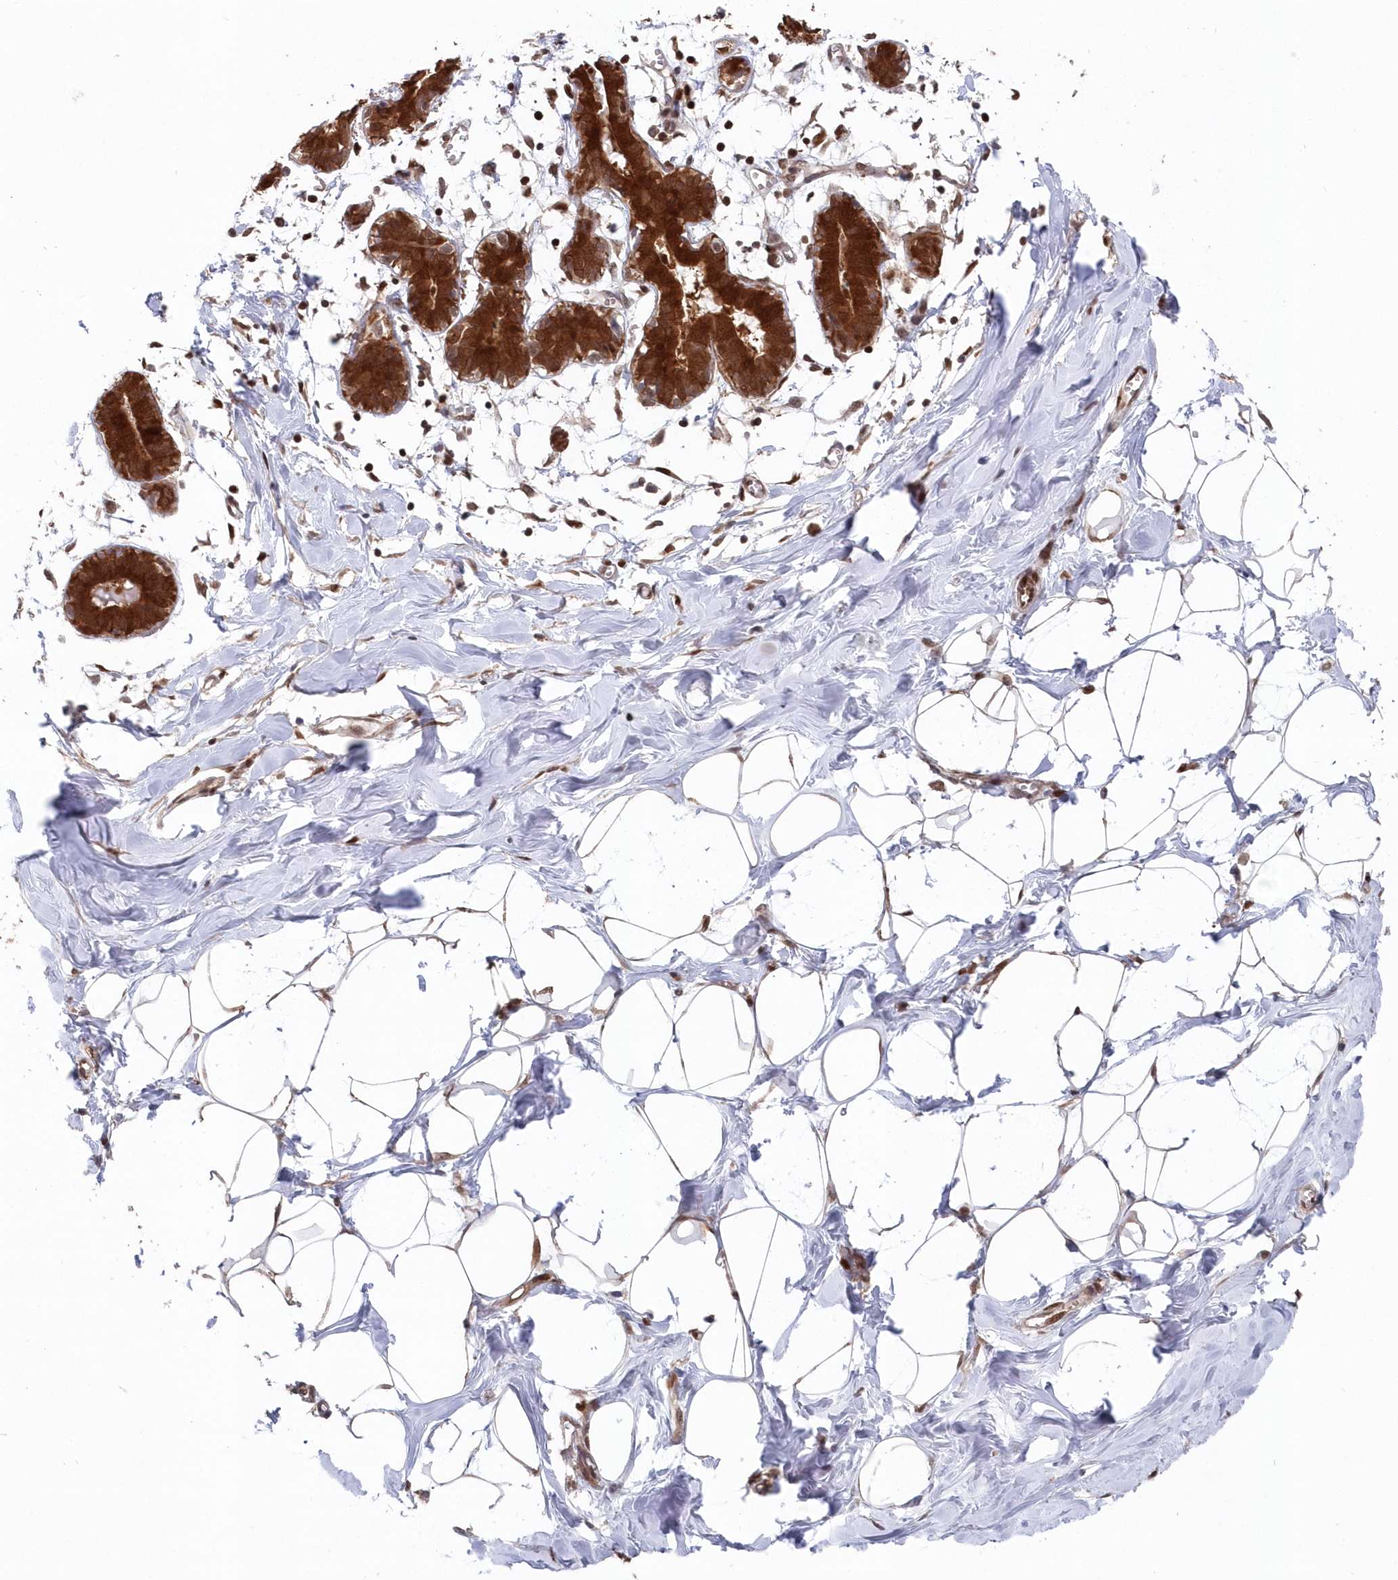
{"staining": {"intensity": "moderate", "quantity": "25%-75%", "location": "cytoplasmic/membranous,nuclear"}, "tissue": "breast", "cell_type": "Adipocytes", "image_type": "normal", "snomed": [{"axis": "morphology", "description": "Normal tissue, NOS"}, {"axis": "topography", "description": "Breast"}], "caption": "Immunohistochemistry (IHC) (DAB) staining of normal human breast shows moderate cytoplasmic/membranous,nuclear protein positivity in about 25%-75% of adipocytes. Ihc stains the protein in brown and the nuclei are stained blue.", "gene": "ABHD14B", "patient": {"sex": "female", "age": 27}}